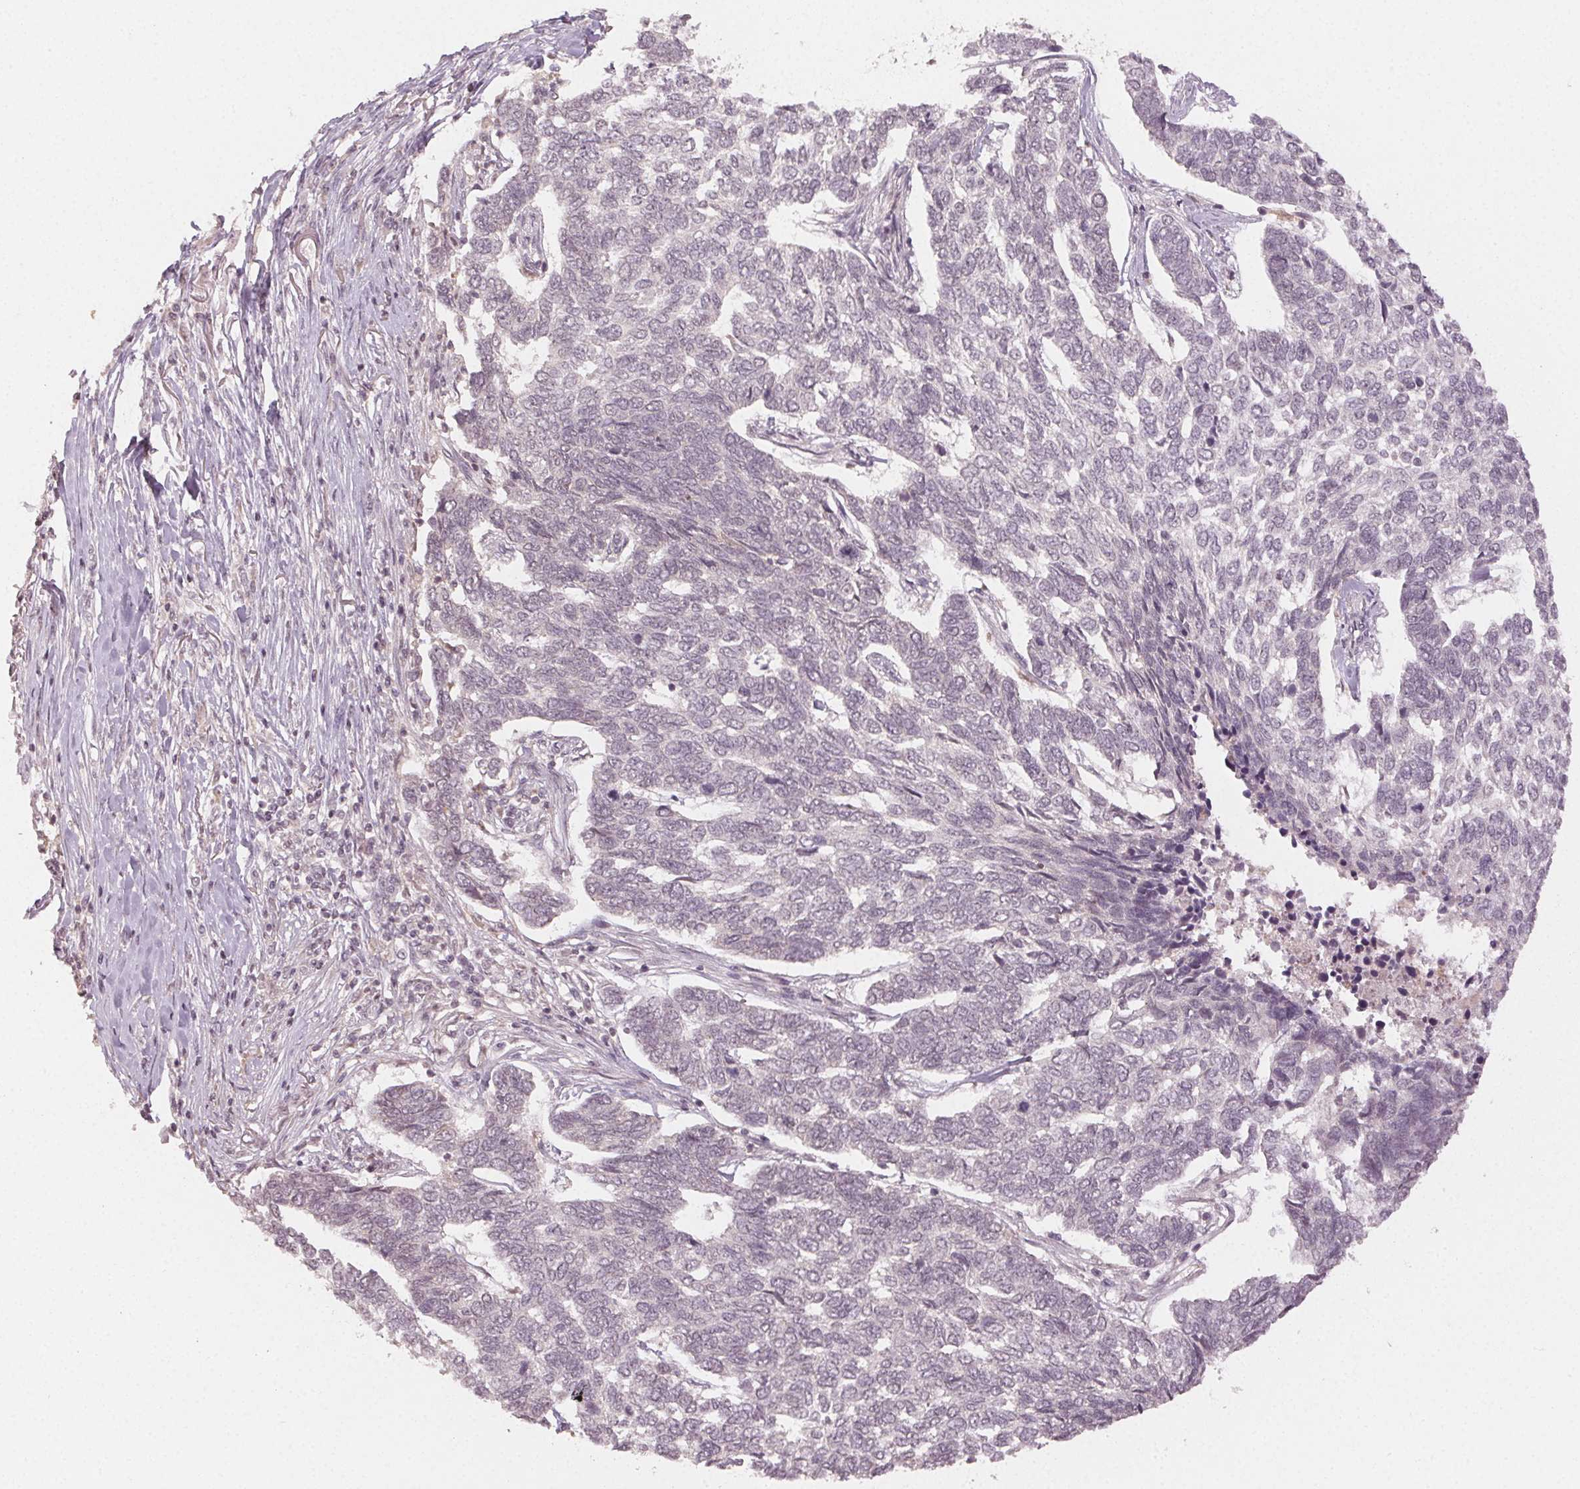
{"staining": {"intensity": "negative", "quantity": "none", "location": "none"}, "tissue": "skin cancer", "cell_type": "Tumor cells", "image_type": "cancer", "snomed": [{"axis": "morphology", "description": "Basal cell carcinoma"}, {"axis": "topography", "description": "Skin"}], "caption": "A photomicrograph of skin cancer (basal cell carcinoma) stained for a protein reveals no brown staining in tumor cells.", "gene": "MAPK14", "patient": {"sex": "female", "age": 65}}